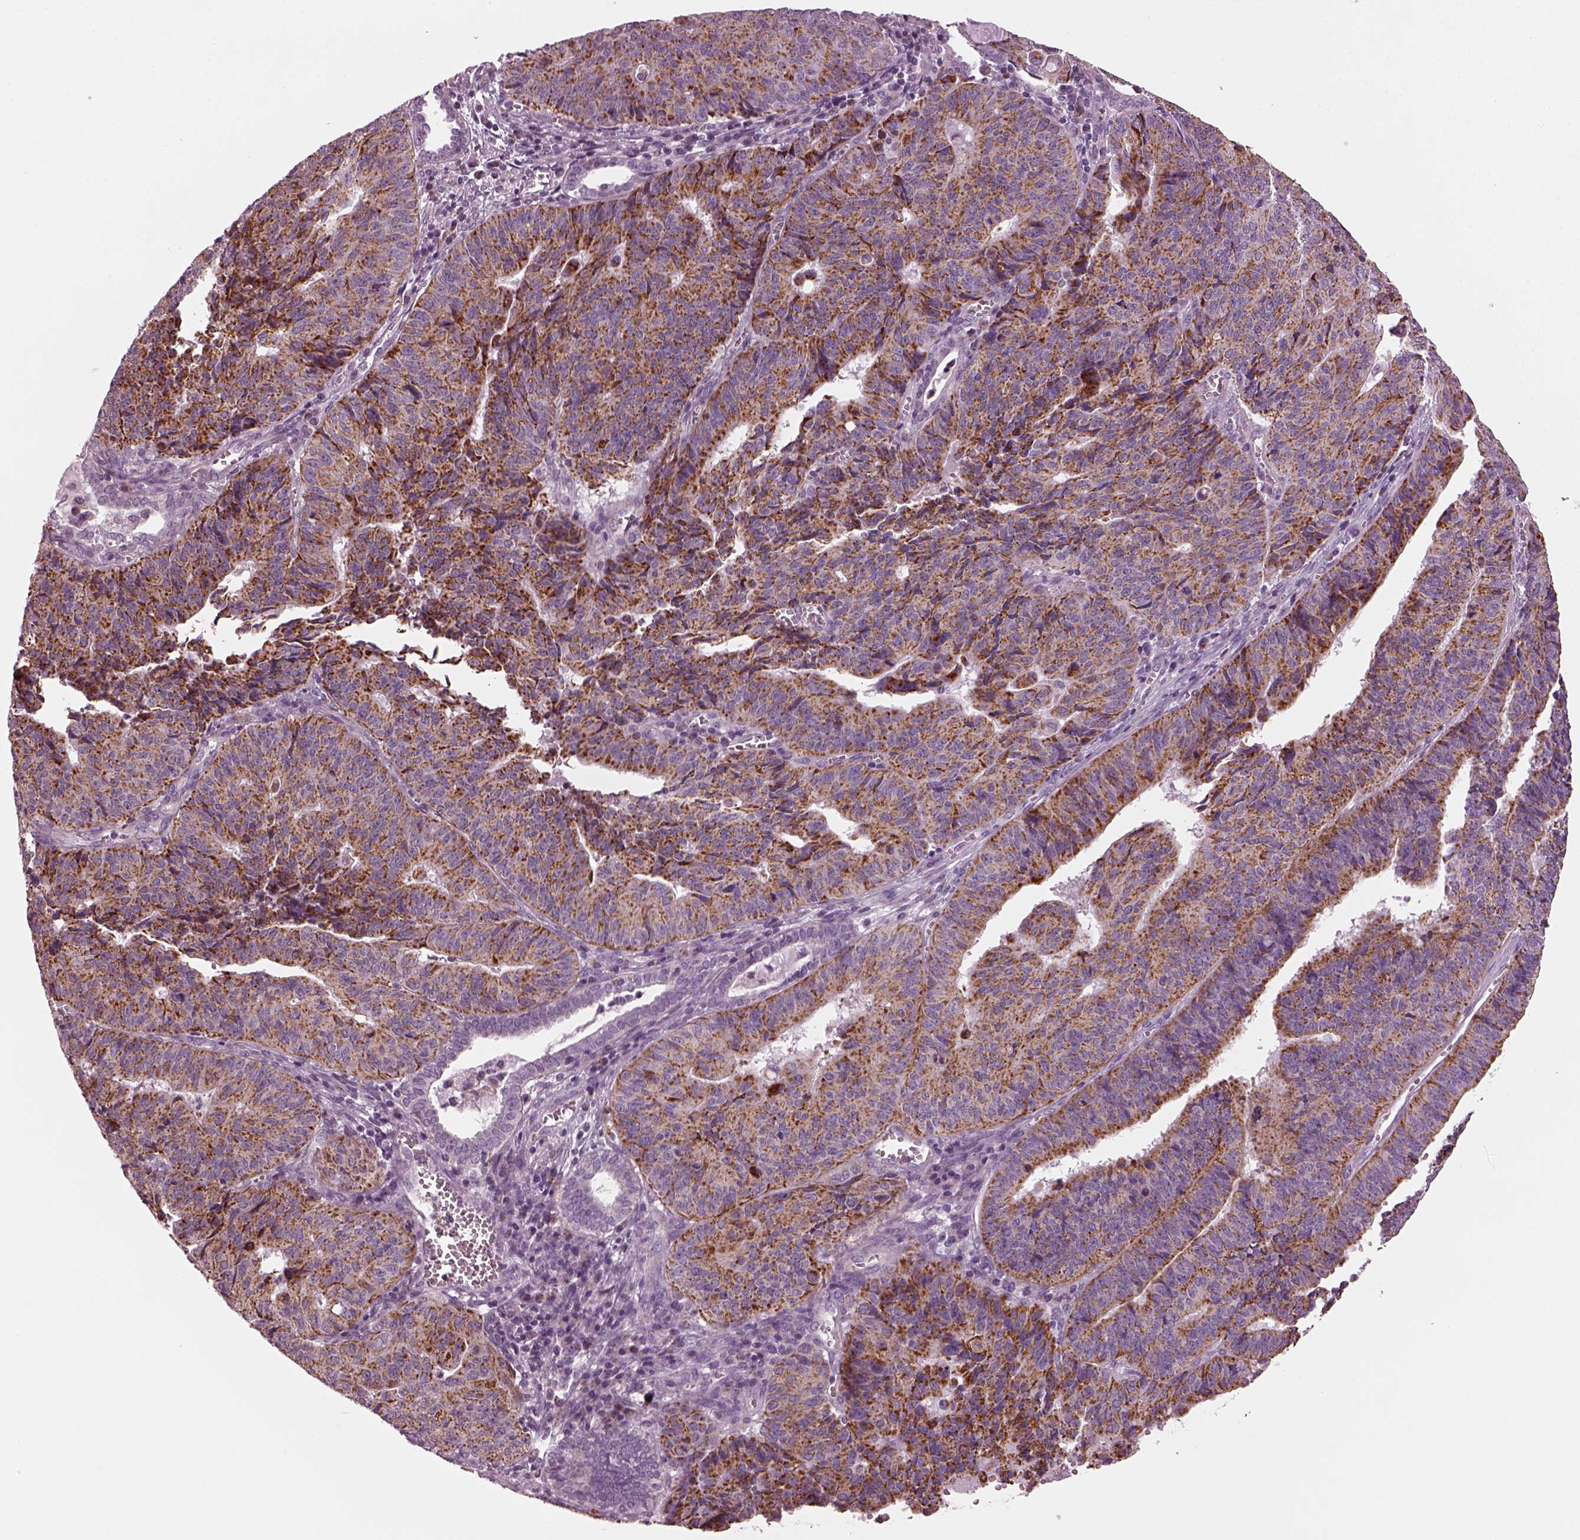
{"staining": {"intensity": "strong", "quantity": ">75%", "location": "cytoplasmic/membranous"}, "tissue": "endometrial cancer", "cell_type": "Tumor cells", "image_type": "cancer", "snomed": [{"axis": "morphology", "description": "Adenocarcinoma, NOS"}, {"axis": "topography", "description": "Endometrium"}], "caption": "The image displays a brown stain indicating the presence of a protein in the cytoplasmic/membranous of tumor cells in endometrial adenocarcinoma.", "gene": "RIMS2", "patient": {"sex": "female", "age": 65}}